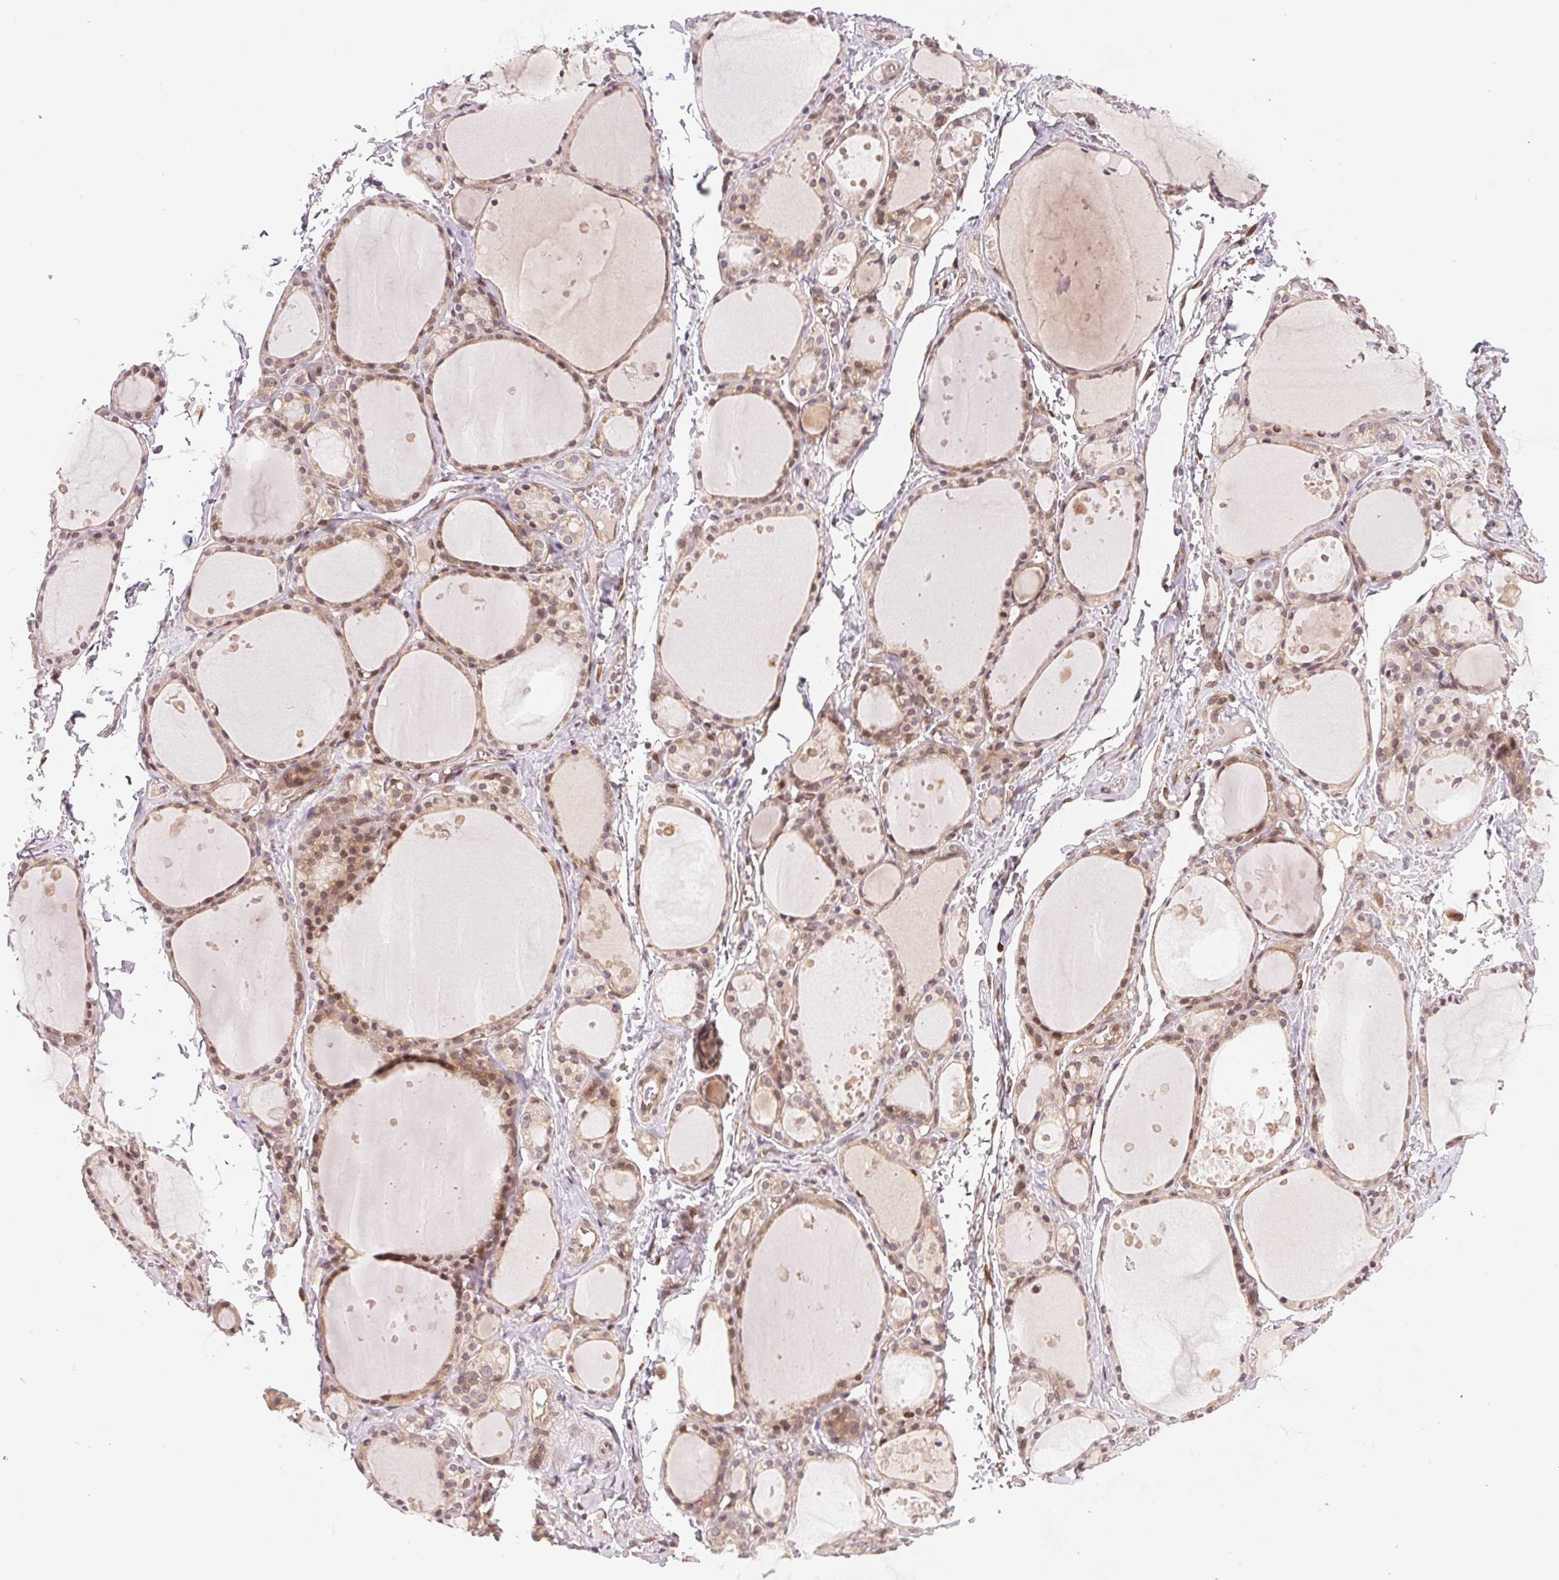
{"staining": {"intensity": "weak", "quantity": ">75%", "location": "cytoplasmic/membranous,nuclear"}, "tissue": "thyroid gland", "cell_type": "Glandular cells", "image_type": "normal", "snomed": [{"axis": "morphology", "description": "Normal tissue, NOS"}, {"axis": "topography", "description": "Thyroid gland"}], "caption": "Immunohistochemical staining of normal human thyroid gland demonstrates >75% levels of weak cytoplasmic/membranous,nuclear protein positivity in about >75% of glandular cells.", "gene": "EI24", "patient": {"sex": "male", "age": 68}}